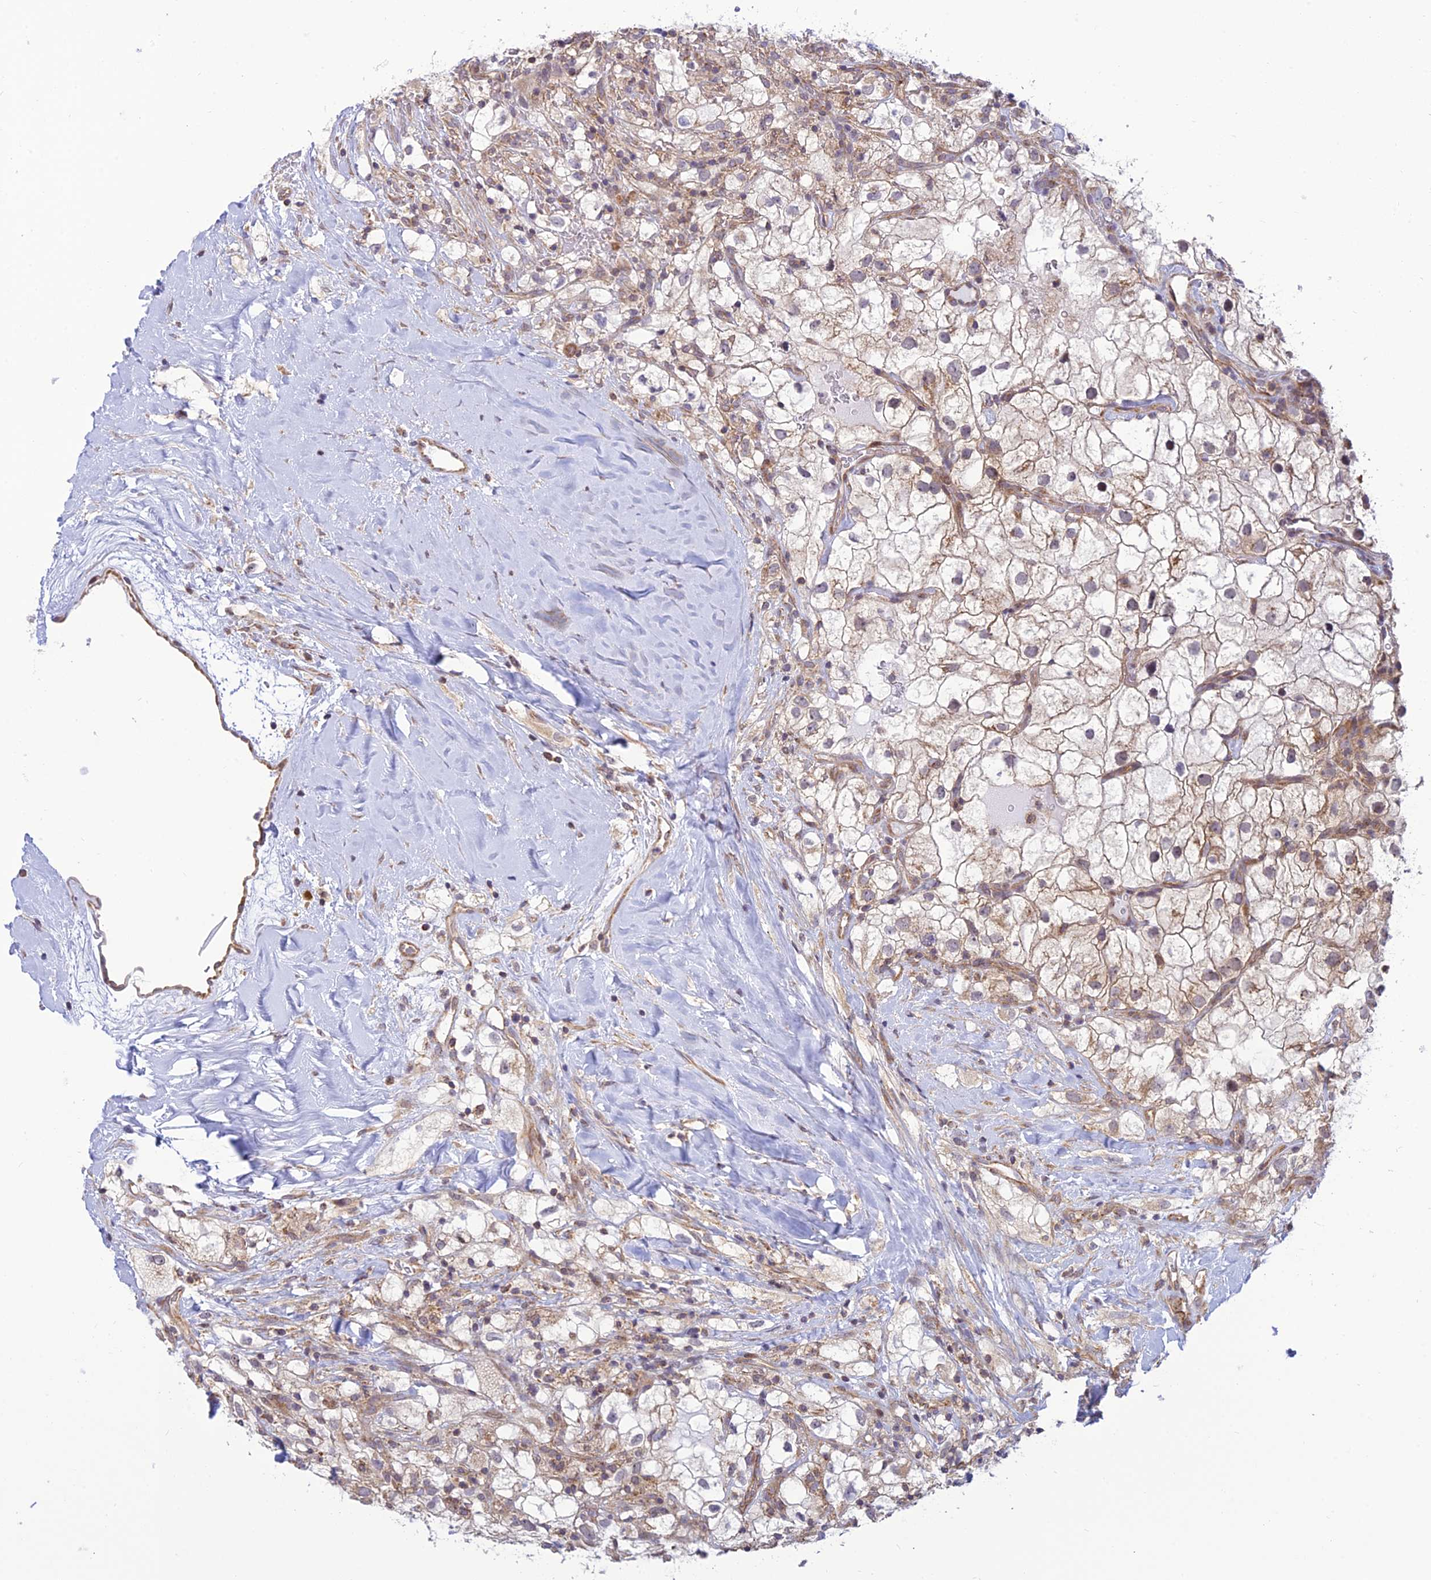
{"staining": {"intensity": "weak", "quantity": "25%-75%", "location": "cytoplasmic/membranous"}, "tissue": "renal cancer", "cell_type": "Tumor cells", "image_type": "cancer", "snomed": [{"axis": "morphology", "description": "Adenocarcinoma, NOS"}, {"axis": "topography", "description": "Kidney"}], "caption": "Renal cancer stained with a brown dye displays weak cytoplasmic/membranous positive positivity in about 25%-75% of tumor cells.", "gene": "HOOK2", "patient": {"sex": "male", "age": 59}}